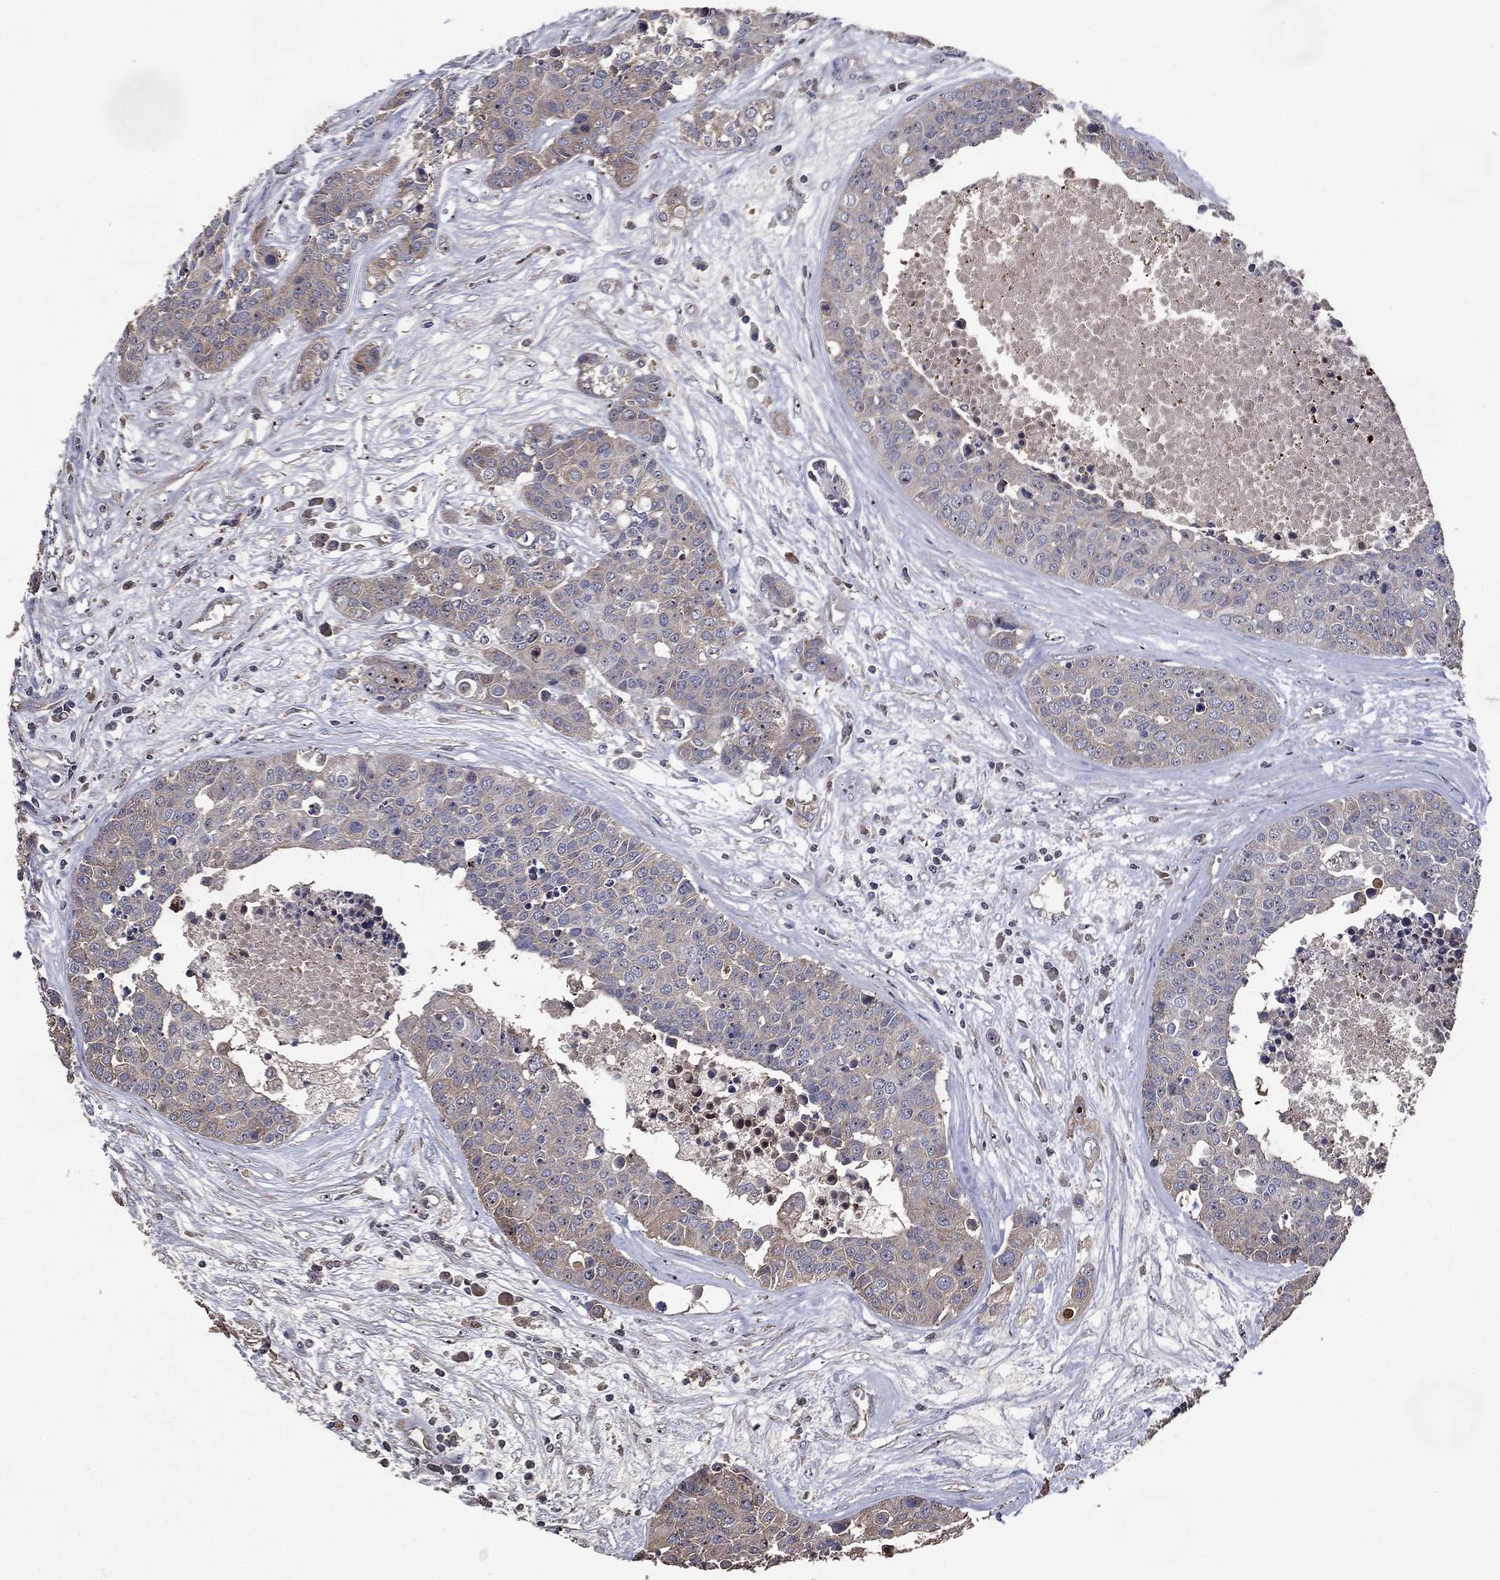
{"staining": {"intensity": "negative", "quantity": "none", "location": "none"}, "tissue": "carcinoid", "cell_type": "Tumor cells", "image_type": "cancer", "snomed": [{"axis": "morphology", "description": "Carcinoid, malignant, NOS"}, {"axis": "topography", "description": "Colon"}], "caption": "Tumor cells show no significant protein staining in carcinoid. (IHC, brightfield microscopy, high magnification).", "gene": "EFNA1", "patient": {"sex": "male", "age": 81}}